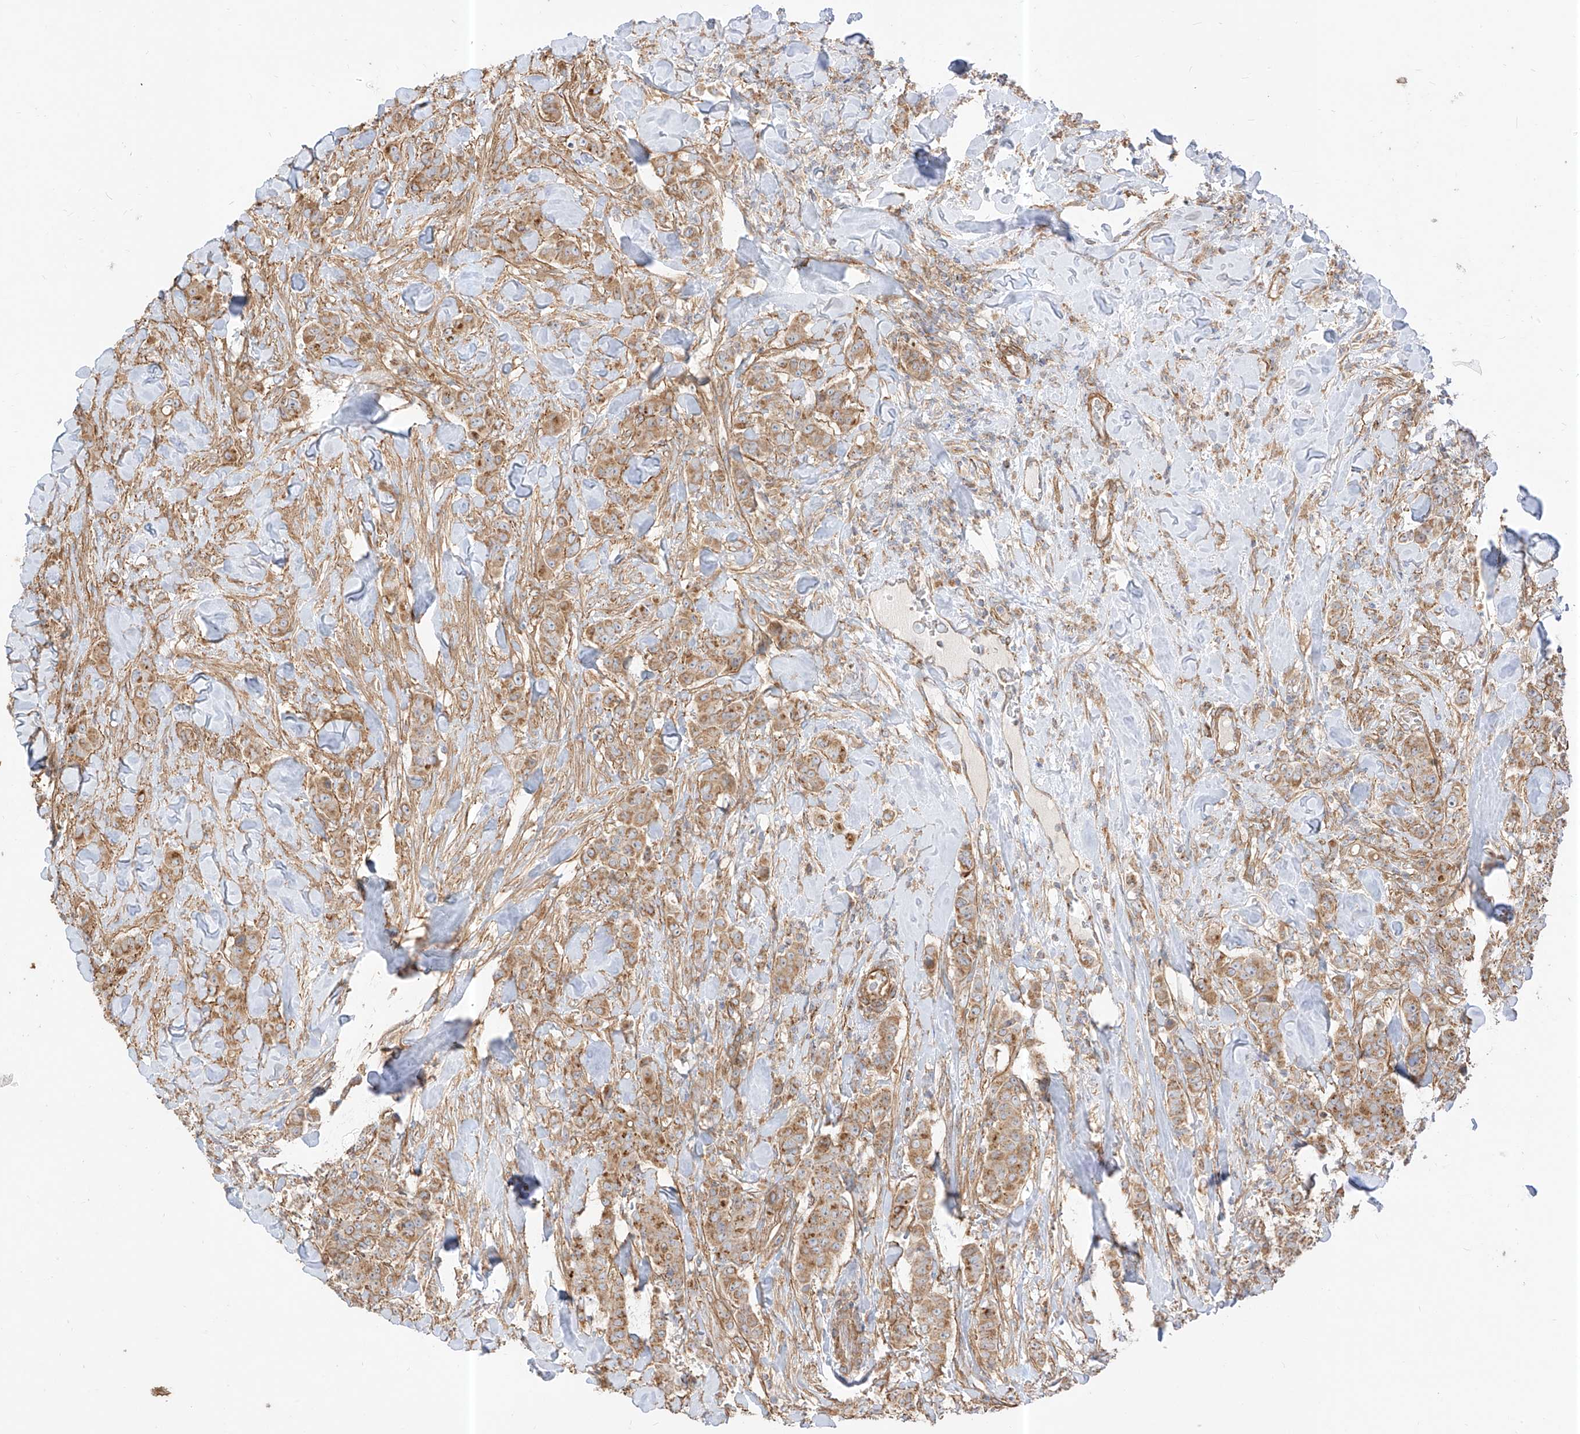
{"staining": {"intensity": "moderate", "quantity": ">75%", "location": "cytoplasmic/membranous"}, "tissue": "breast cancer", "cell_type": "Tumor cells", "image_type": "cancer", "snomed": [{"axis": "morphology", "description": "Duct carcinoma"}, {"axis": "topography", "description": "Breast"}], "caption": "Immunohistochemistry (IHC) of breast cancer (invasive ductal carcinoma) displays medium levels of moderate cytoplasmic/membranous expression in approximately >75% of tumor cells. (DAB (3,3'-diaminobenzidine) IHC, brown staining for protein, blue staining for nuclei).", "gene": "PLCL1", "patient": {"sex": "female", "age": 40}}